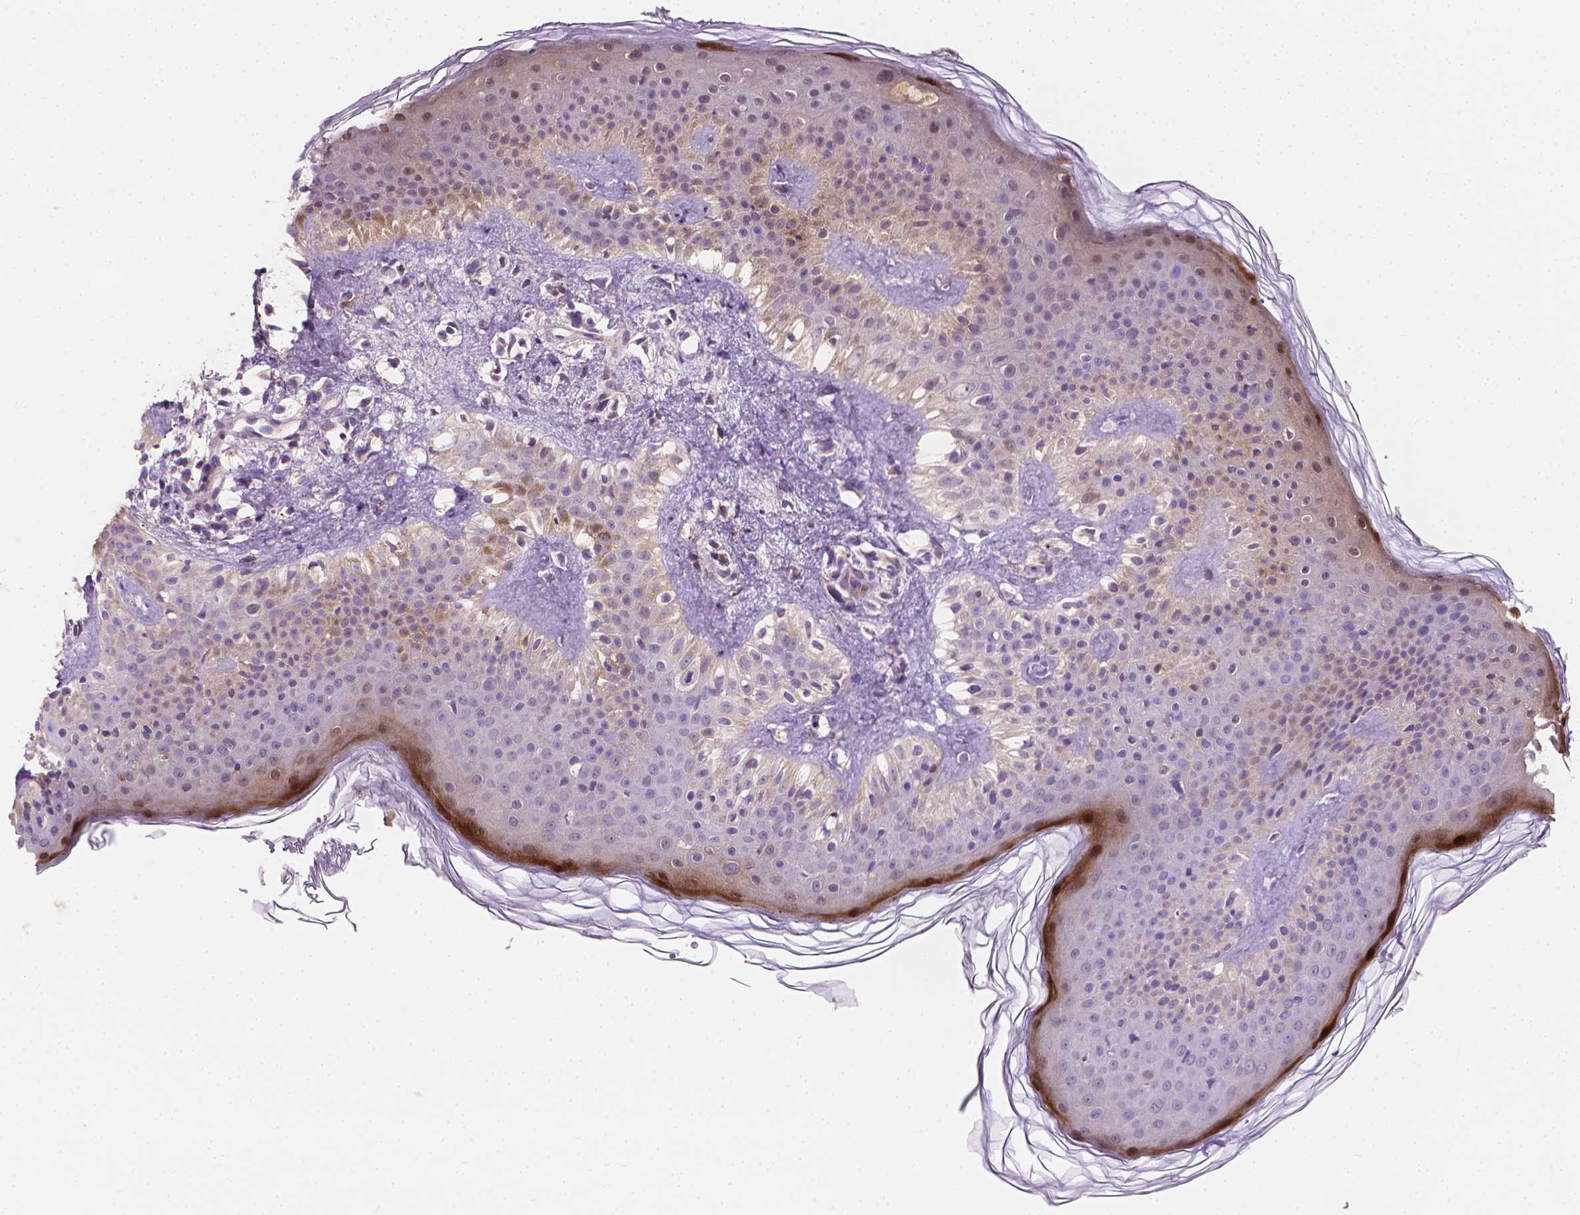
{"staining": {"intensity": "negative", "quantity": "none", "location": "none"}, "tissue": "skin cancer", "cell_type": "Tumor cells", "image_type": "cancer", "snomed": [{"axis": "morphology", "description": "Normal tissue, NOS"}, {"axis": "morphology", "description": "Basal cell carcinoma"}, {"axis": "topography", "description": "Skin"}], "caption": "DAB immunohistochemical staining of skin cancer displays no significant expression in tumor cells.", "gene": "GSDMA", "patient": {"sex": "male", "age": 46}}